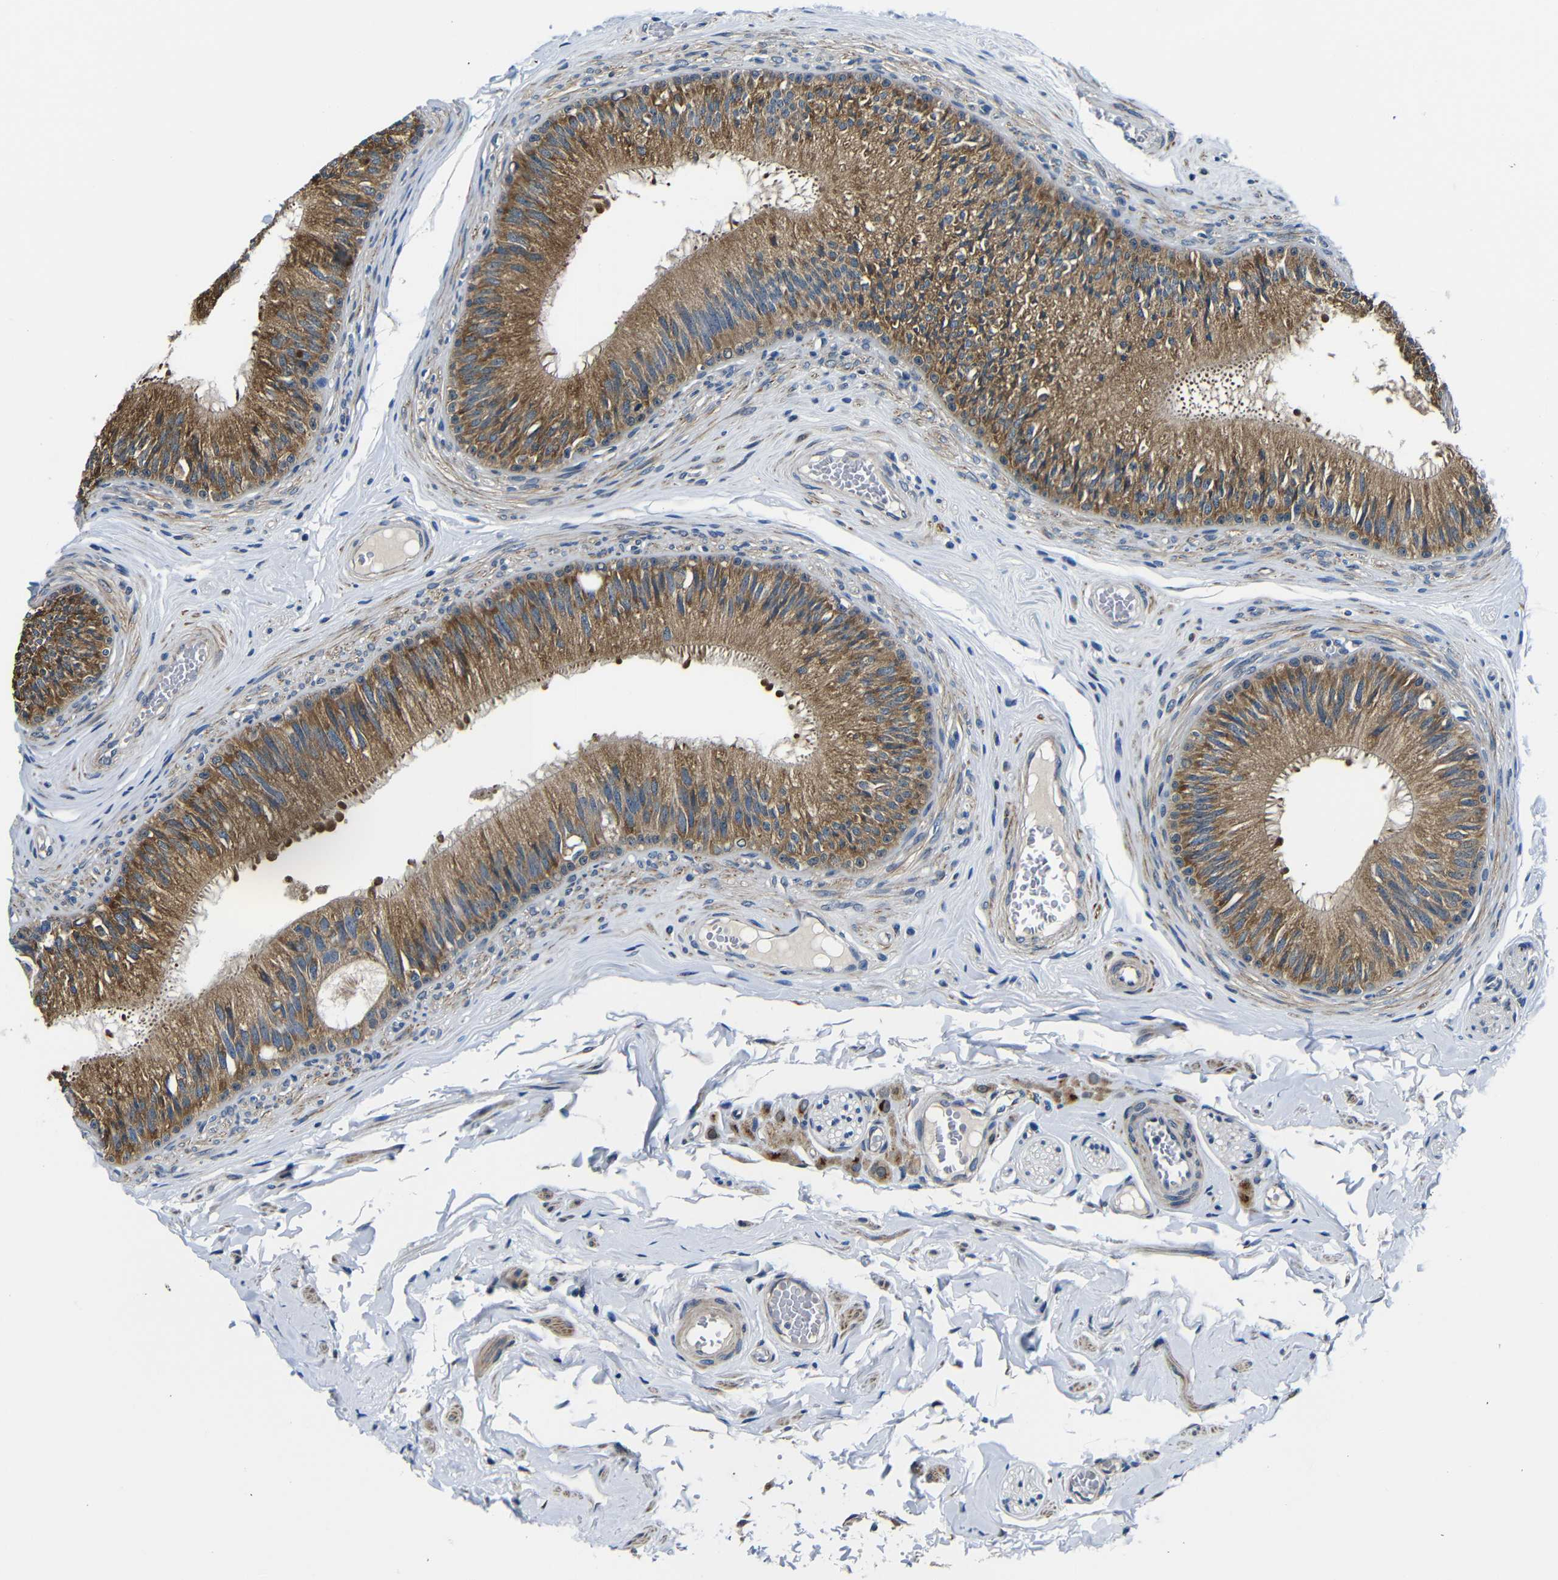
{"staining": {"intensity": "moderate", "quantity": ">75%", "location": "cytoplasmic/membranous"}, "tissue": "epididymis", "cell_type": "Glandular cells", "image_type": "normal", "snomed": [{"axis": "morphology", "description": "Normal tissue, NOS"}, {"axis": "topography", "description": "Testis"}, {"axis": "topography", "description": "Epididymis"}], "caption": "A brown stain shows moderate cytoplasmic/membranous staining of a protein in glandular cells of normal epididymis. The staining is performed using DAB (3,3'-diaminobenzidine) brown chromogen to label protein expression. The nuclei are counter-stained blue using hematoxylin.", "gene": "FKBP14", "patient": {"sex": "male", "age": 36}}